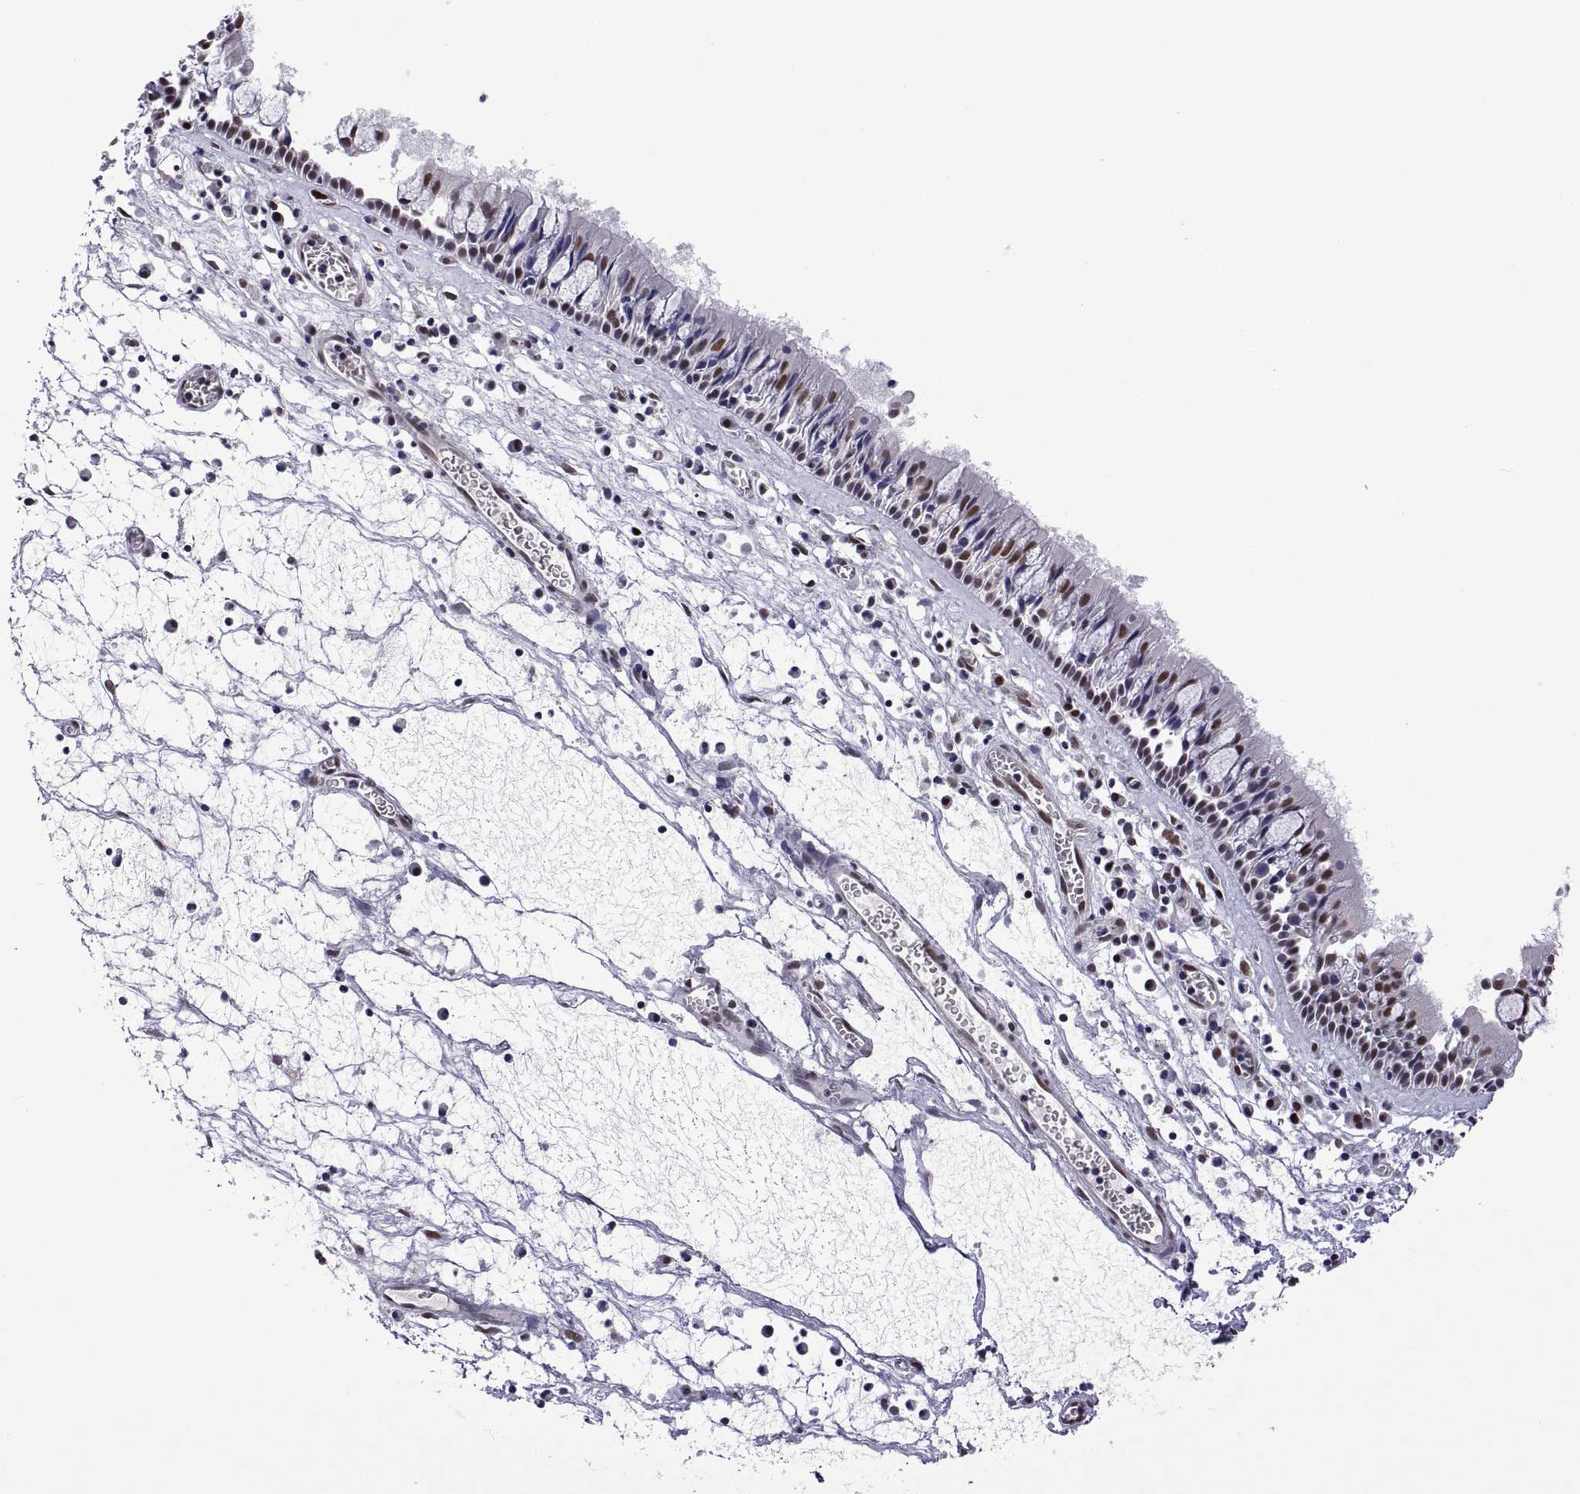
{"staining": {"intensity": "moderate", "quantity": "25%-75%", "location": "nuclear"}, "tissue": "nasopharynx", "cell_type": "Respiratory epithelial cells", "image_type": "normal", "snomed": [{"axis": "morphology", "description": "Normal tissue, NOS"}, {"axis": "topography", "description": "Nasopharynx"}], "caption": "Immunohistochemistry image of unremarkable nasopharynx: human nasopharynx stained using IHC shows medium levels of moderate protein expression localized specifically in the nuclear of respiratory epithelial cells, appearing as a nuclear brown color.", "gene": "NR4A1", "patient": {"sex": "male", "age": 61}}